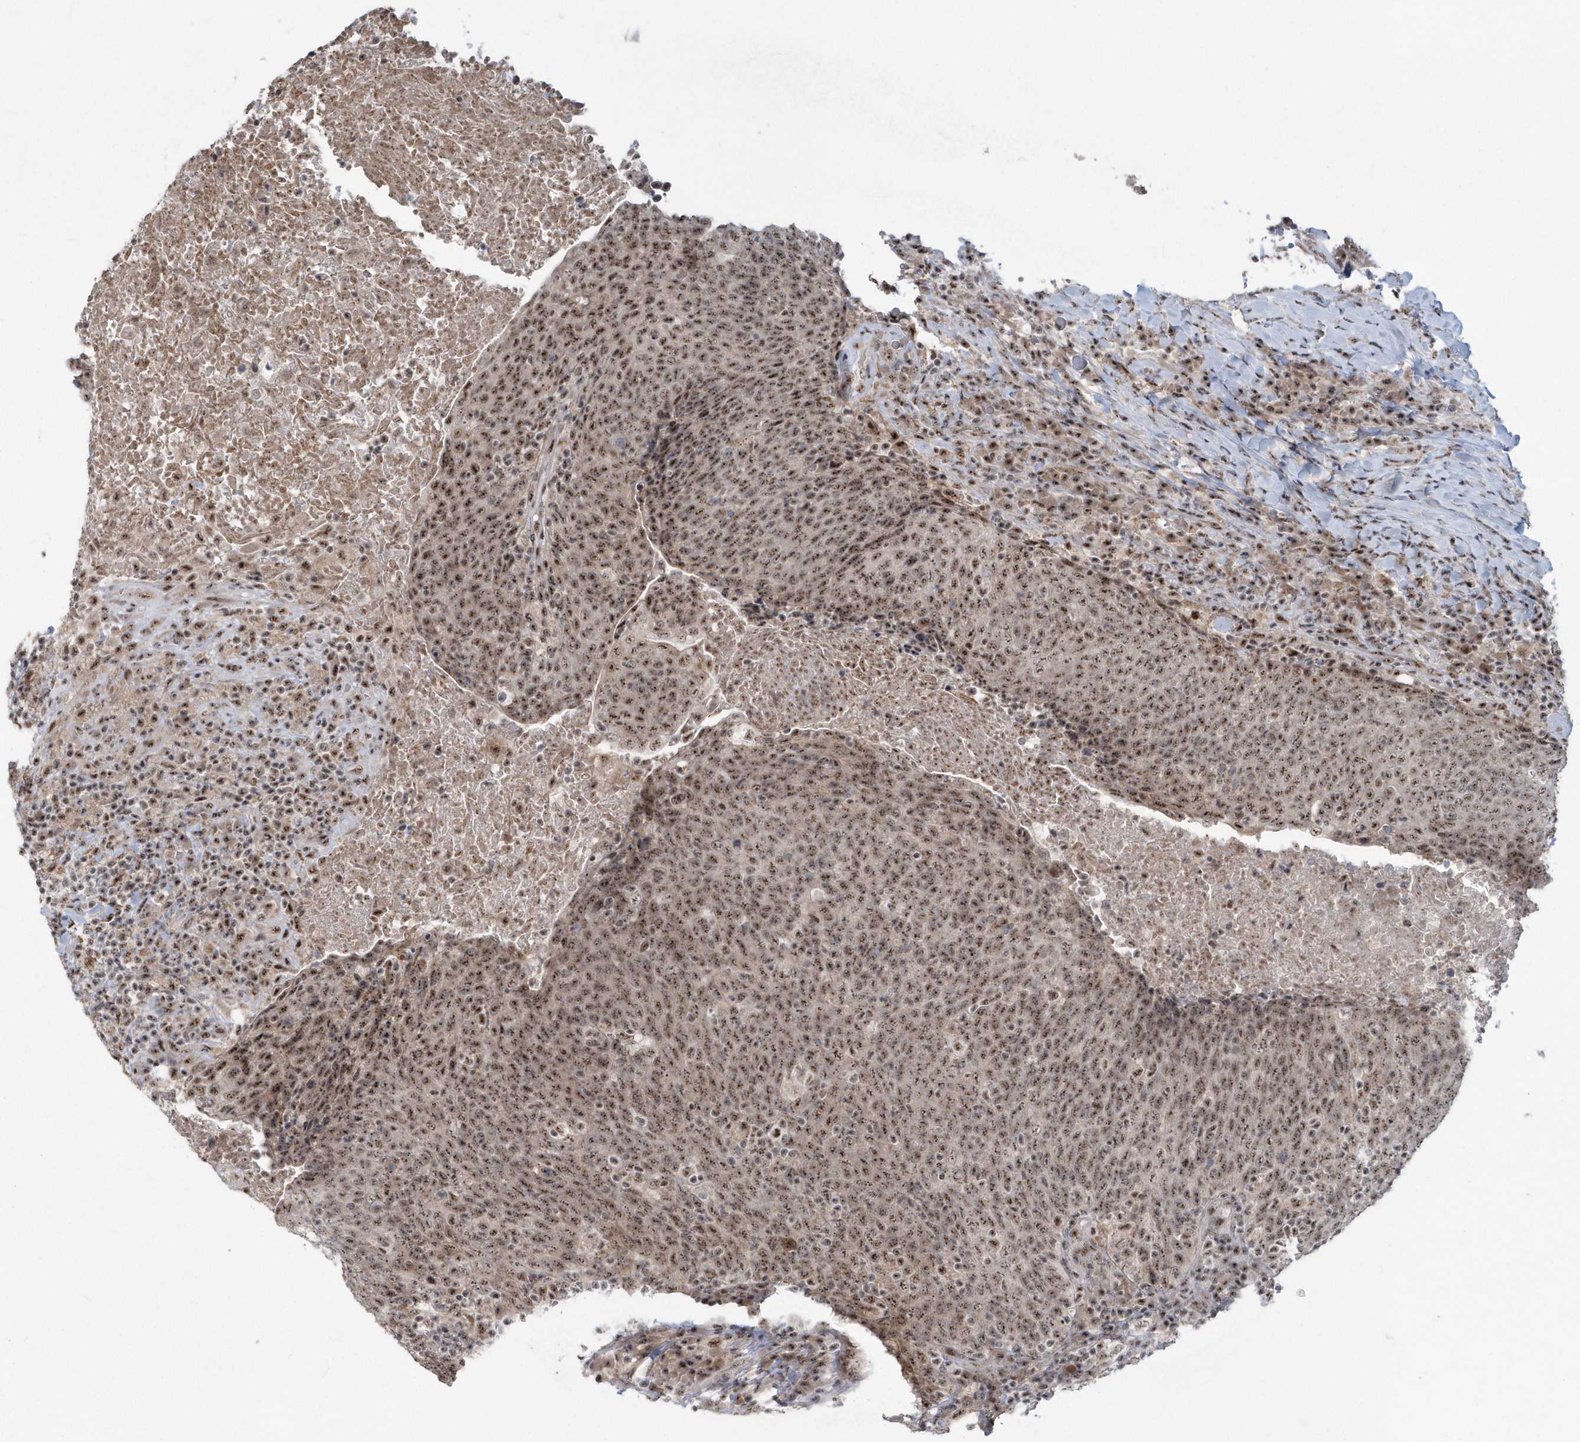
{"staining": {"intensity": "moderate", "quantity": ">75%", "location": "nuclear"}, "tissue": "head and neck cancer", "cell_type": "Tumor cells", "image_type": "cancer", "snomed": [{"axis": "morphology", "description": "Squamous cell carcinoma, NOS"}, {"axis": "morphology", "description": "Squamous cell carcinoma, metastatic, NOS"}, {"axis": "topography", "description": "Lymph node"}, {"axis": "topography", "description": "Head-Neck"}], "caption": "The immunohistochemical stain shows moderate nuclear staining in tumor cells of head and neck cancer (squamous cell carcinoma) tissue. (IHC, brightfield microscopy, high magnification).", "gene": "KDM6B", "patient": {"sex": "male", "age": 62}}